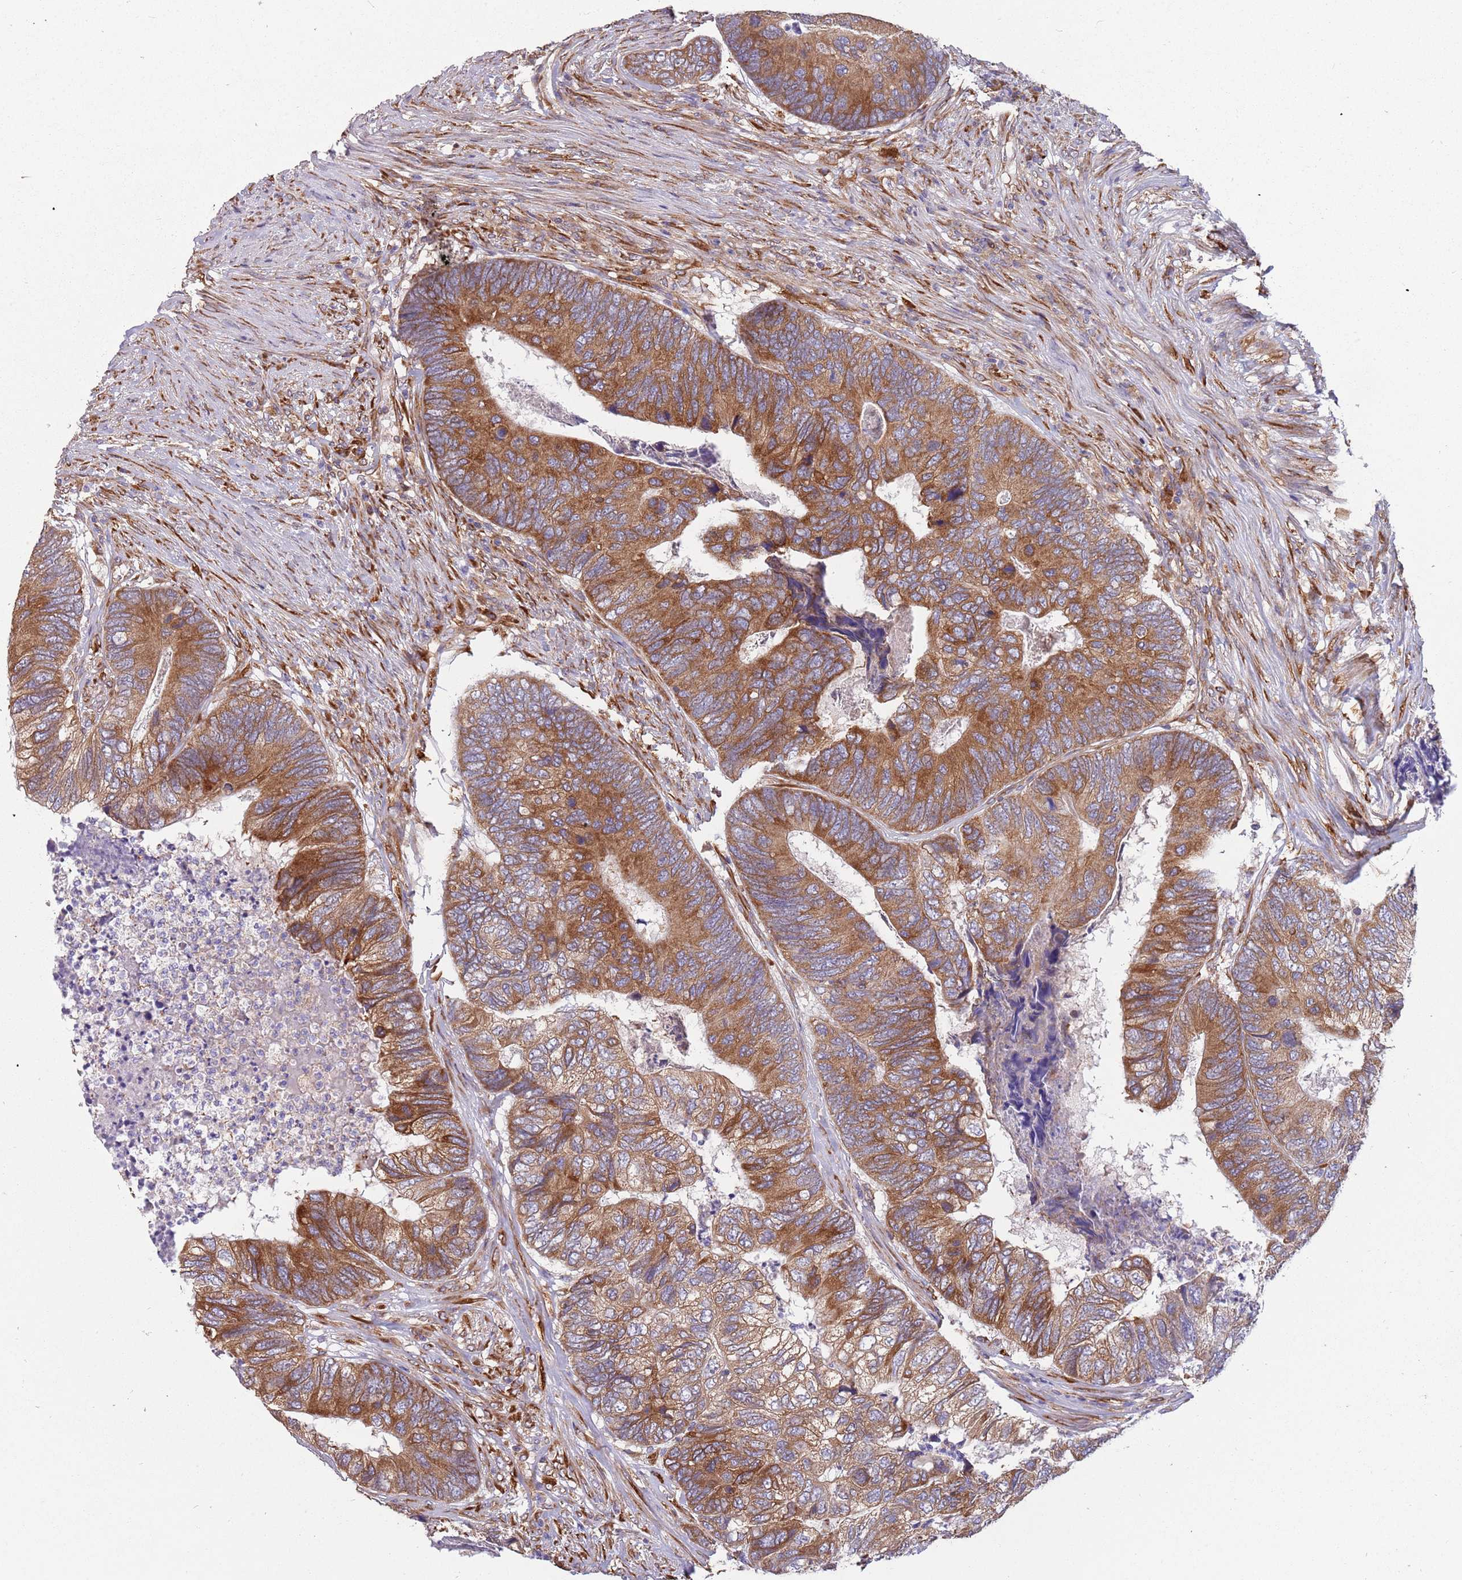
{"staining": {"intensity": "moderate", "quantity": ">75%", "location": "cytoplasmic/membranous"}, "tissue": "colorectal cancer", "cell_type": "Tumor cells", "image_type": "cancer", "snomed": [{"axis": "morphology", "description": "Adenocarcinoma, NOS"}, {"axis": "topography", "description": "Colon"}], "caption": "Colorectal adenocarcinoma stained with IHC shows moderate cytoplasmic/membranous staining in about >75% of tumor cells. (Brightfield microscopy of DAB IHC at high magnification).", "gene": "ARMCX6", "patient": {"sex": "female", "age": 67}}